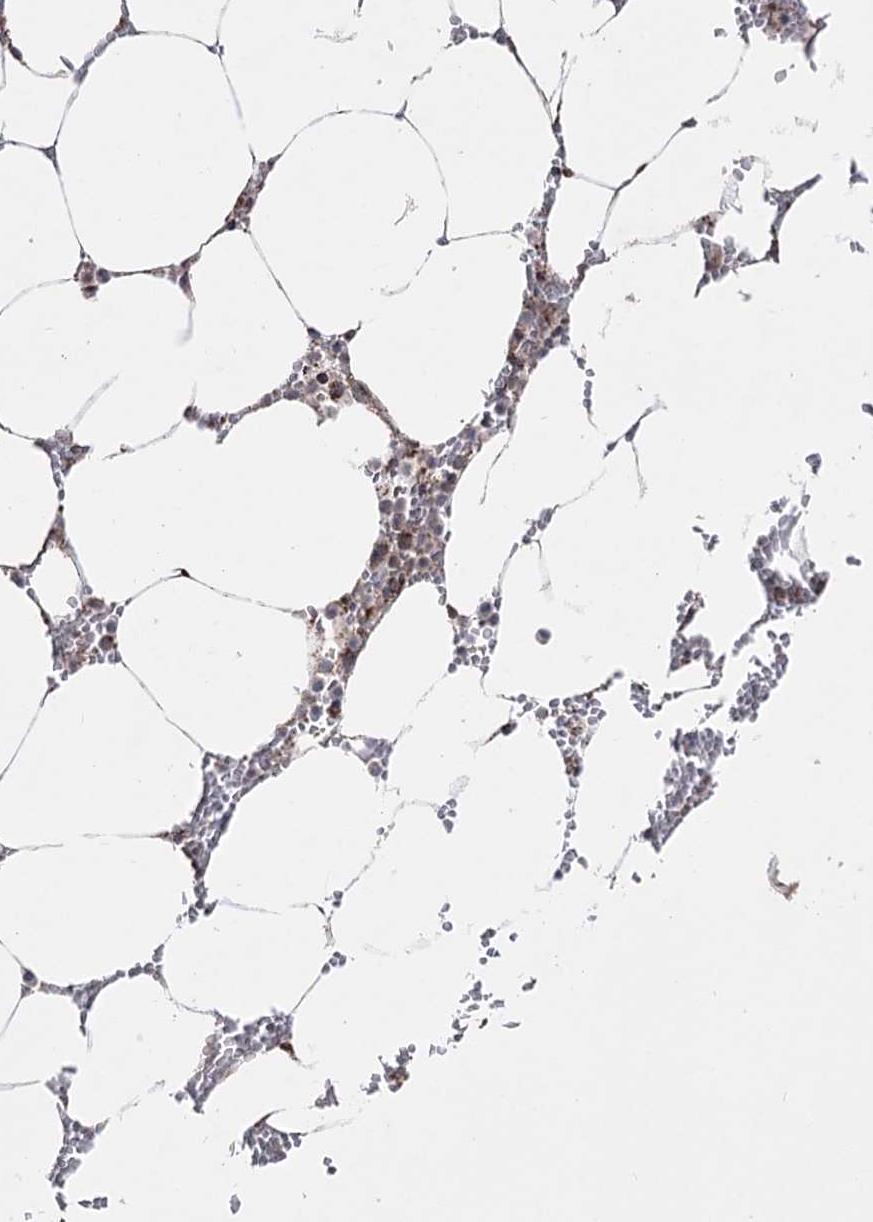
{"staining": {"intensity": "moderate", "quantity": "25%-75%", "location": "cytoplasmic/membranous"}, "tissue": "bone marrow", "cell_type": "Hematopoietic cells", "image_type": "normal", "snomed": [{"axis": "morphology", "description": "Normal tissue, NOS"}, {"axis": "topography", "description": "Bone marrow"}], "caption": "Moderate cytoplasmic/membranous positivity for a protein is seen in about 25%-75% of hematopoietic cells of normal bone marrow using IHC.", "gene": "ARHGAP20", "patient": {"sex": "male", "age": 70}}